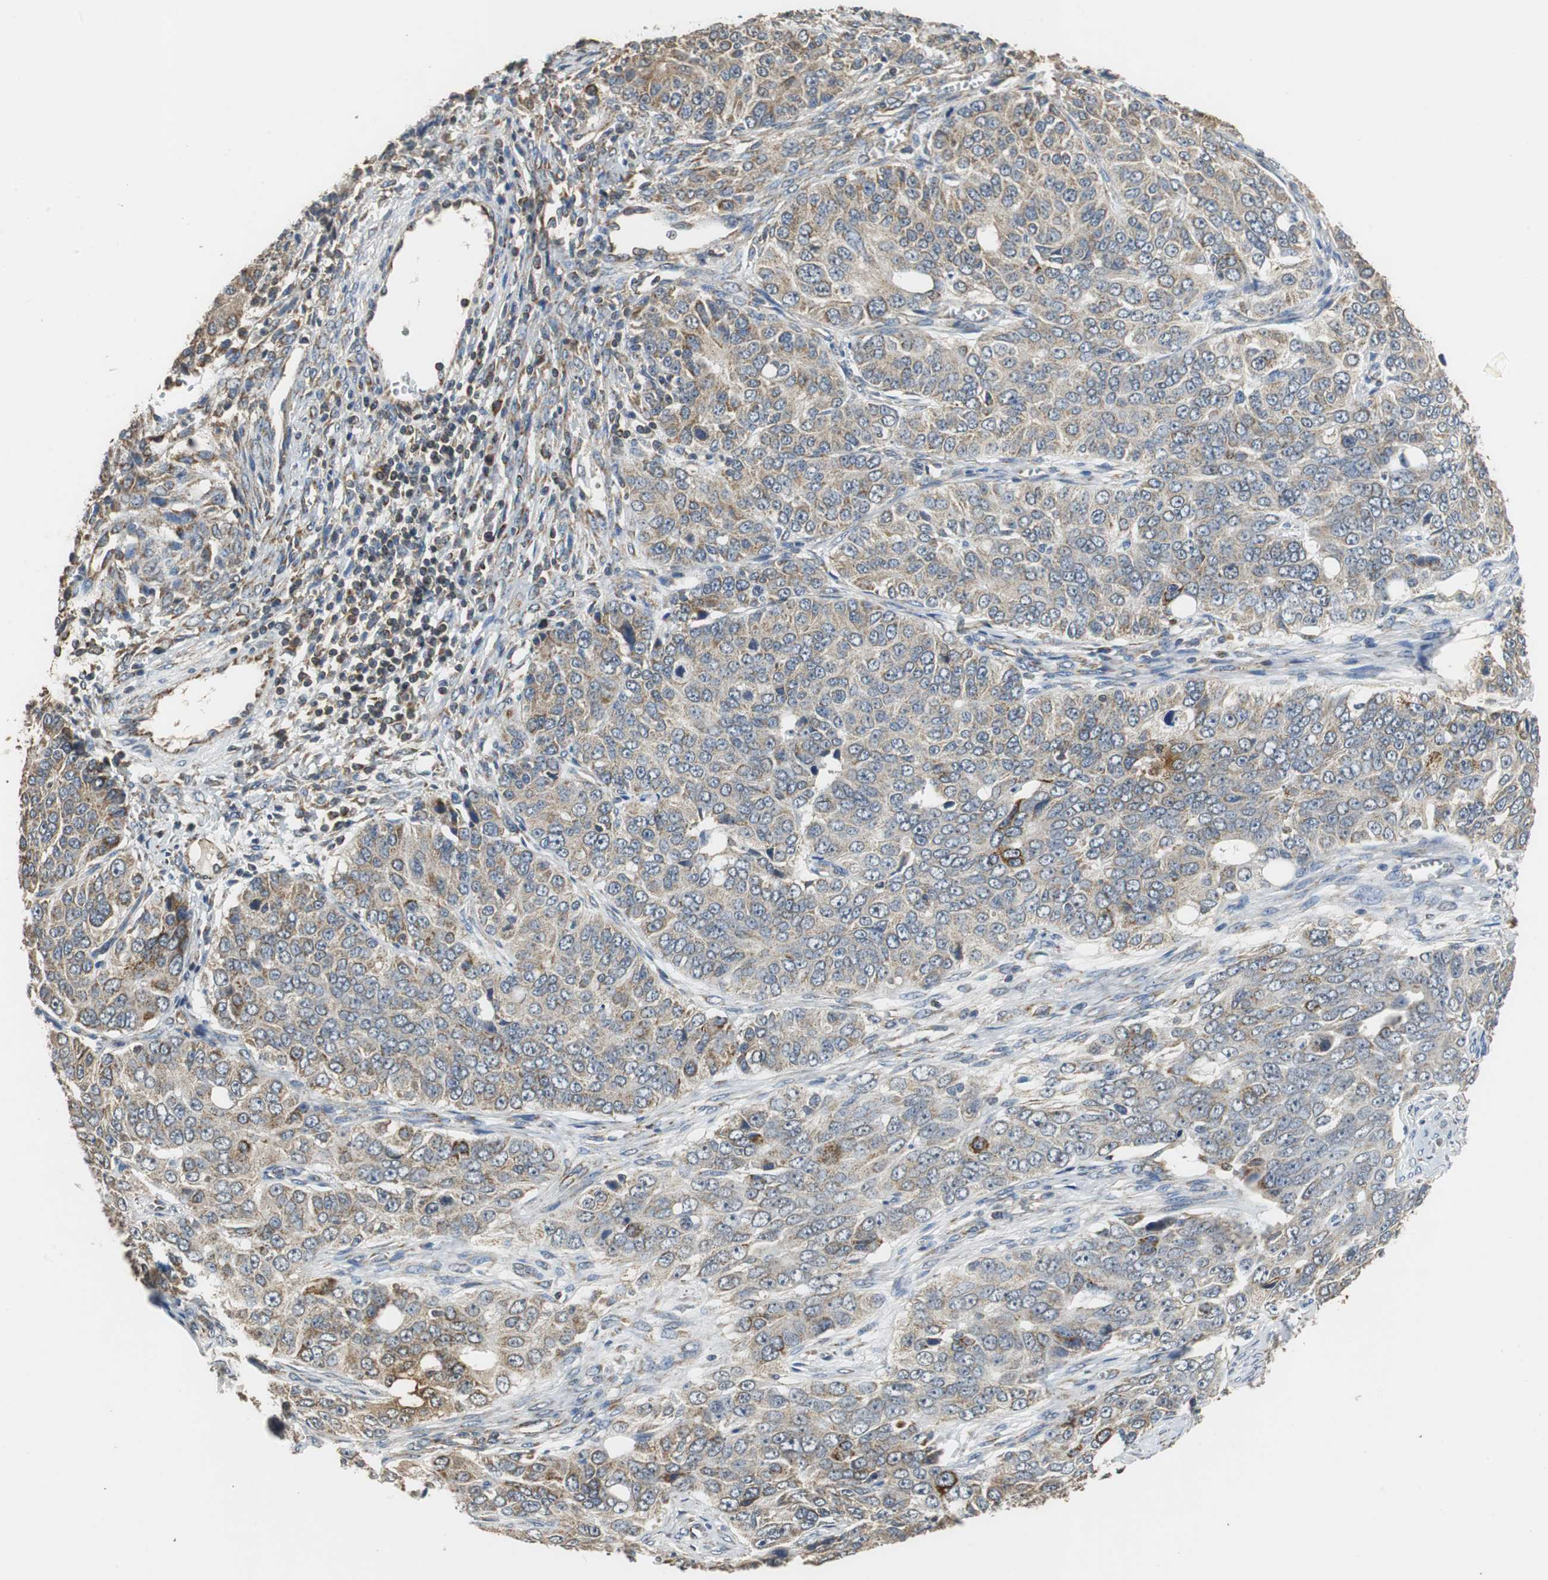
{"staining": {"intensity": "weak", "quantity": "25%-75%", "location": "cytoplasmic/membranous"}, "tissue": "ovarian cancer", "cell_type": "Tumor cells", "image_type": "cancer", "snomed": [{"axis": "morphology", "description": "Carcinoma, endometroid"}, {"axis": "topography", "description": "Ovary"}], "caption": "DAB immunohistochemical staining of ovarian endometroid carcinoma reveals weak cytoplasmic/membranous protein staining in about 25%-75% of tumor cells.", "gene": "NNT", "patient": {"sex": "female", "age": 51}}